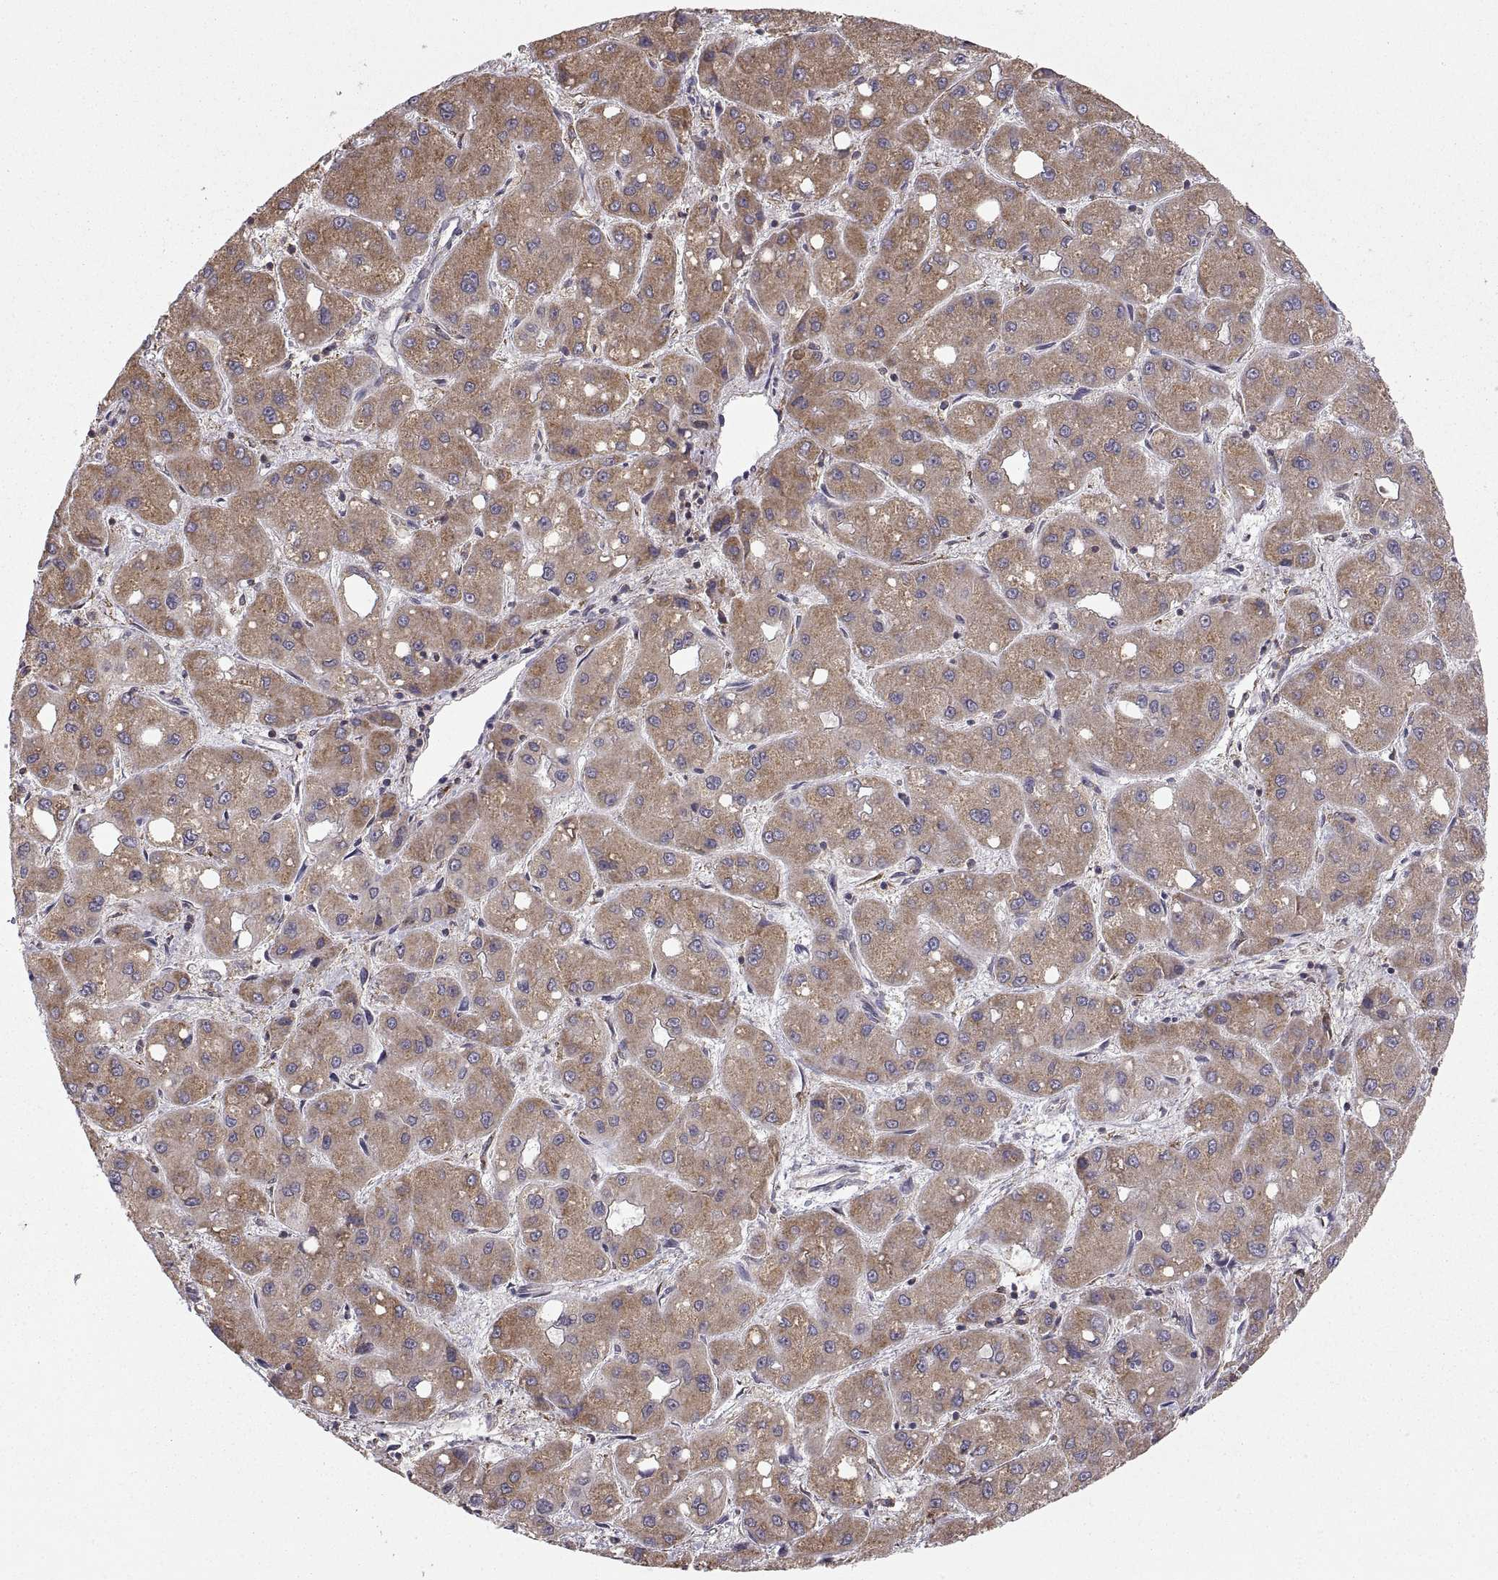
{"staining": {"intensity": "moderate", "quantity": ">75%", "location": "cytoplasmic/membranous"}, "tissue": "liver cancer", "cell_type": "Tumor cells", "image_type": "cancer", "snomed": [{"axis": "morphology", "description": "Carcinoma, Hepatocellular, NOS"}, {"axis": "topography", "description": "Liver"}], "caption": "The photomicrograph exhibits a brown stain indicating the presence of a protein in the cytoplasmic/membranous of tumor cells in liver cancer (hepatocellular carcinoma). The staining was performed using DAB, with brown indicating positive protein expression. Nuclei are stained blue with hematoxylin.", "gene": "PDIA3", "patient": {"sex": "male", "age": 73}}